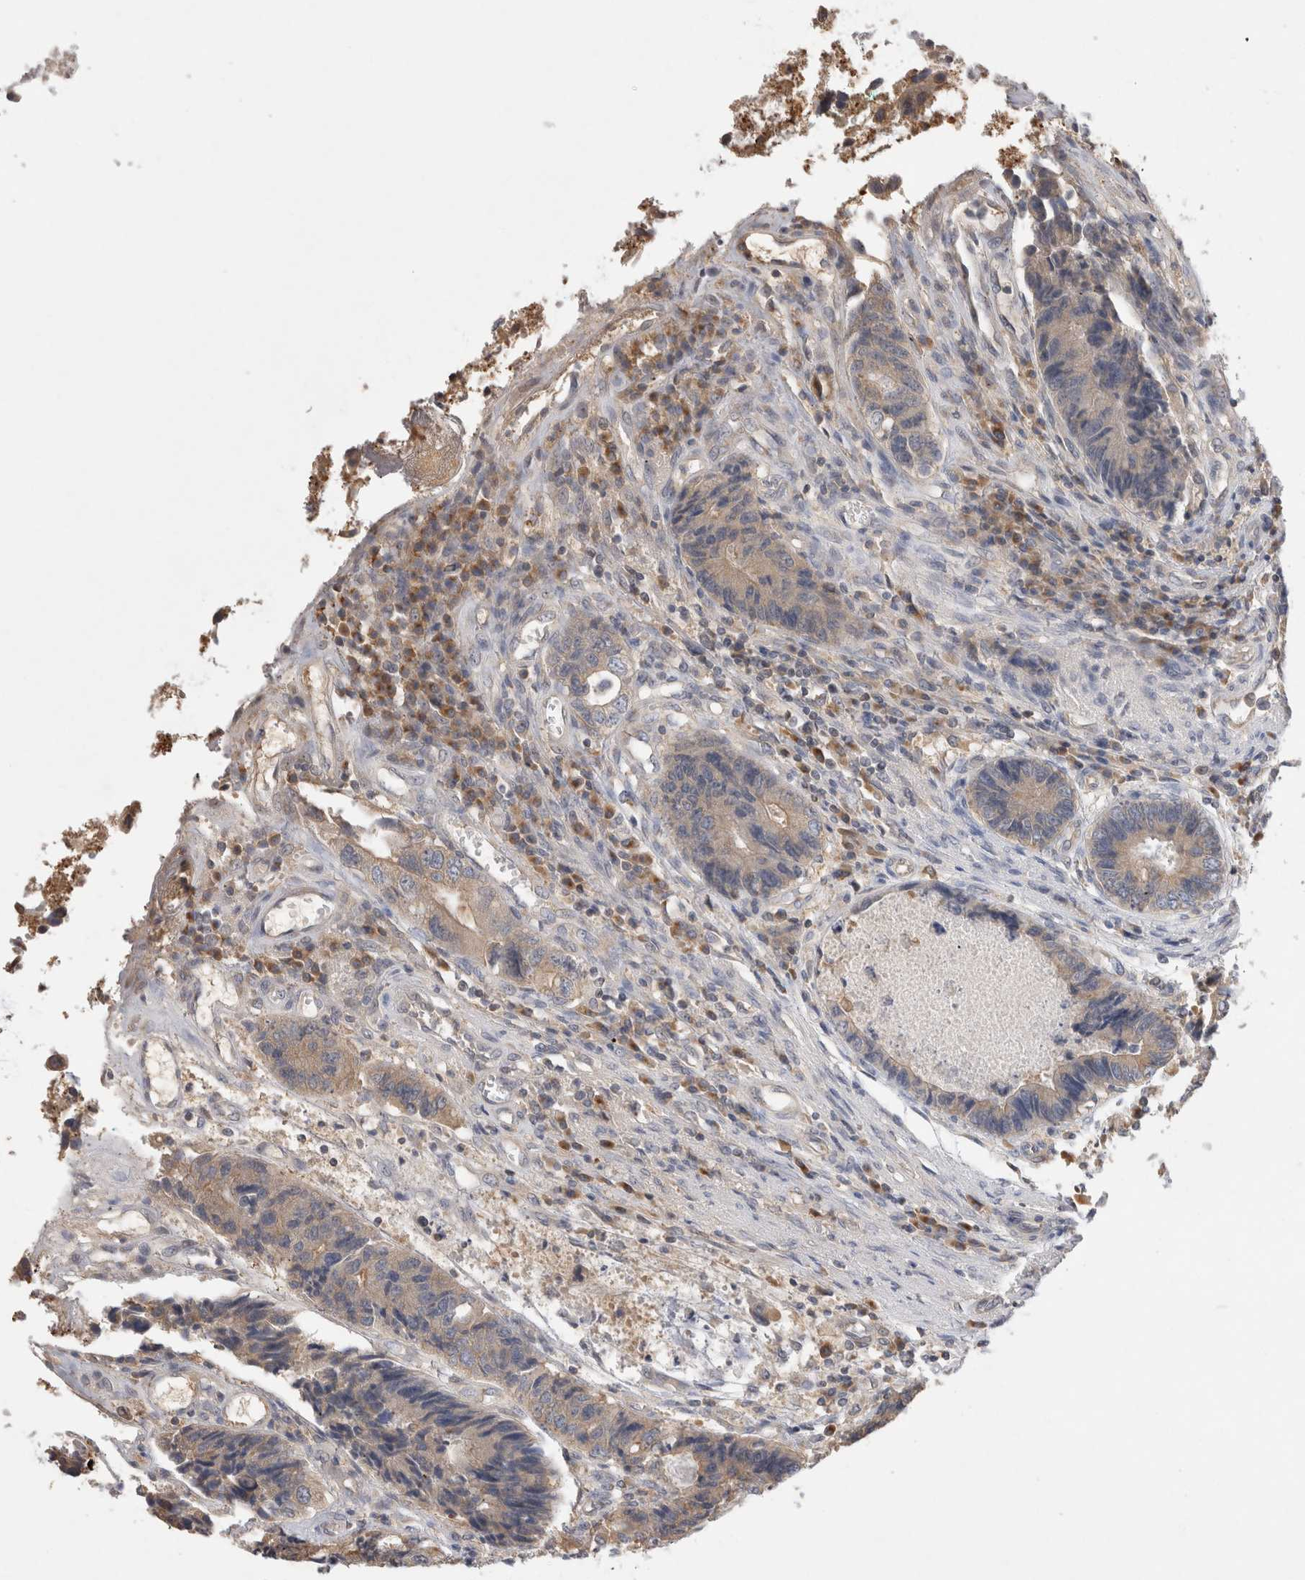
{"staining": {"intensity": "weak", "quantity": "25%-75%", "location": "cytoplasmic/membranous"}, "tissue": "colorectal cancer", "cell_type": "Tumor cells", "image_type": "cancer", "snomed": [{"axis": "morphology", "description": "Adenocarcinoma, NOS"}, {"axis": "topography", "description": "Rectum"}], "caption": "Protein staining displays weak cytoplasmic/membranous expression in approximately 25%-75% of tumor cells in colorectal cancer (adenocarcinoma).", "gene": "GAS1", "patient": {"sex": "male", "age": 84}}